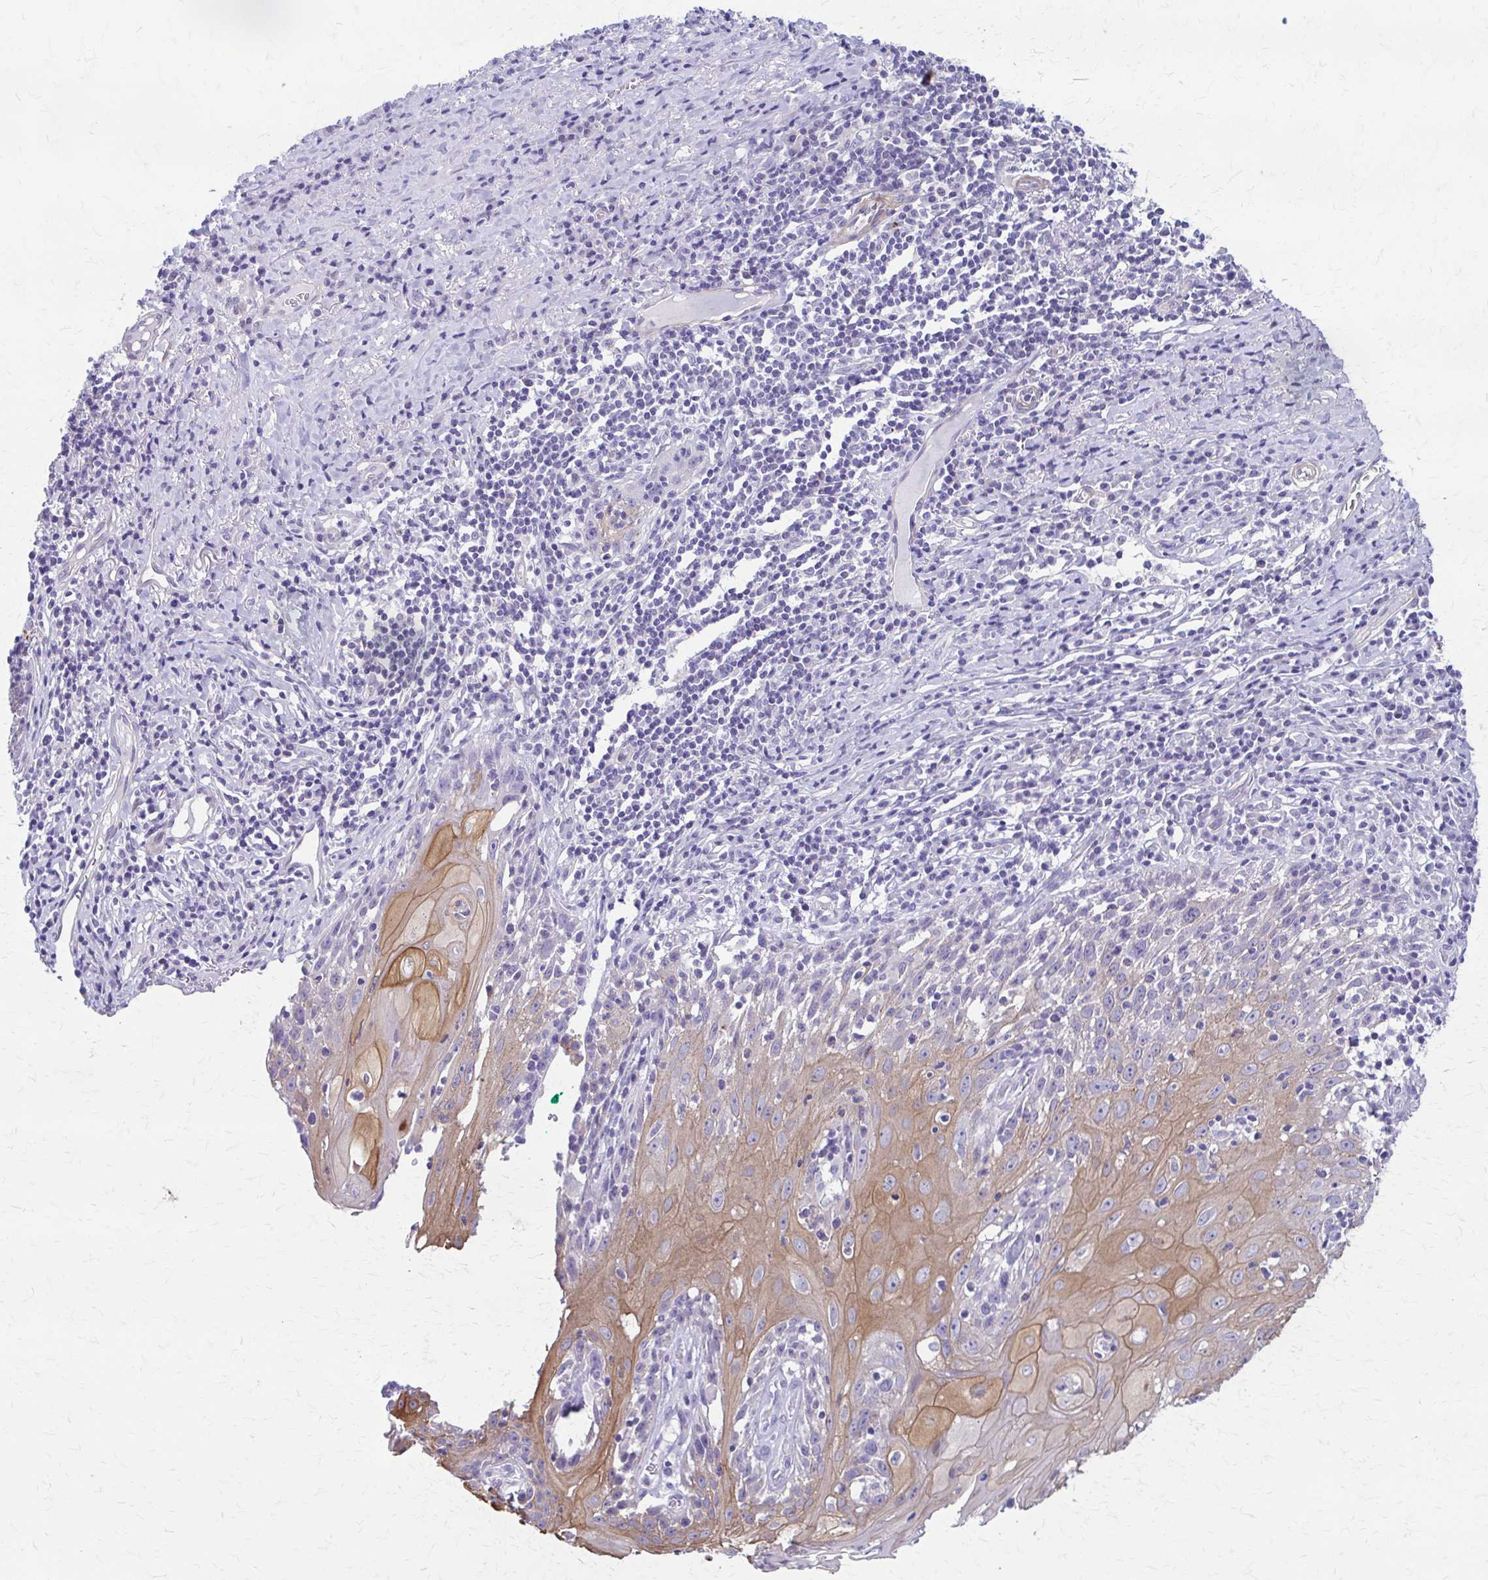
{"staining": {"intensity": "moderate", "quantity": "25%-75%", "location": "cytoplasmic/membranous"}, "tissue": "skin cancer", "cell_type": "Tumor cells", "image_type": "cancer", "snomed": [{"axis": "morphology", "description": "Squamous cell carcinoma, NOS"}, {"axis": "topography", "description": "Skin"}, {"axis": "topography", "description": "Vulva"}], "caption": "Moderate cytoplasmic/membranous staining is present in approximately 25%-75% of tumor cells in skin cancer (squamous cell carcinoma).", "gene": "DSP", "patient": {"sex": "female", "age": 76}}